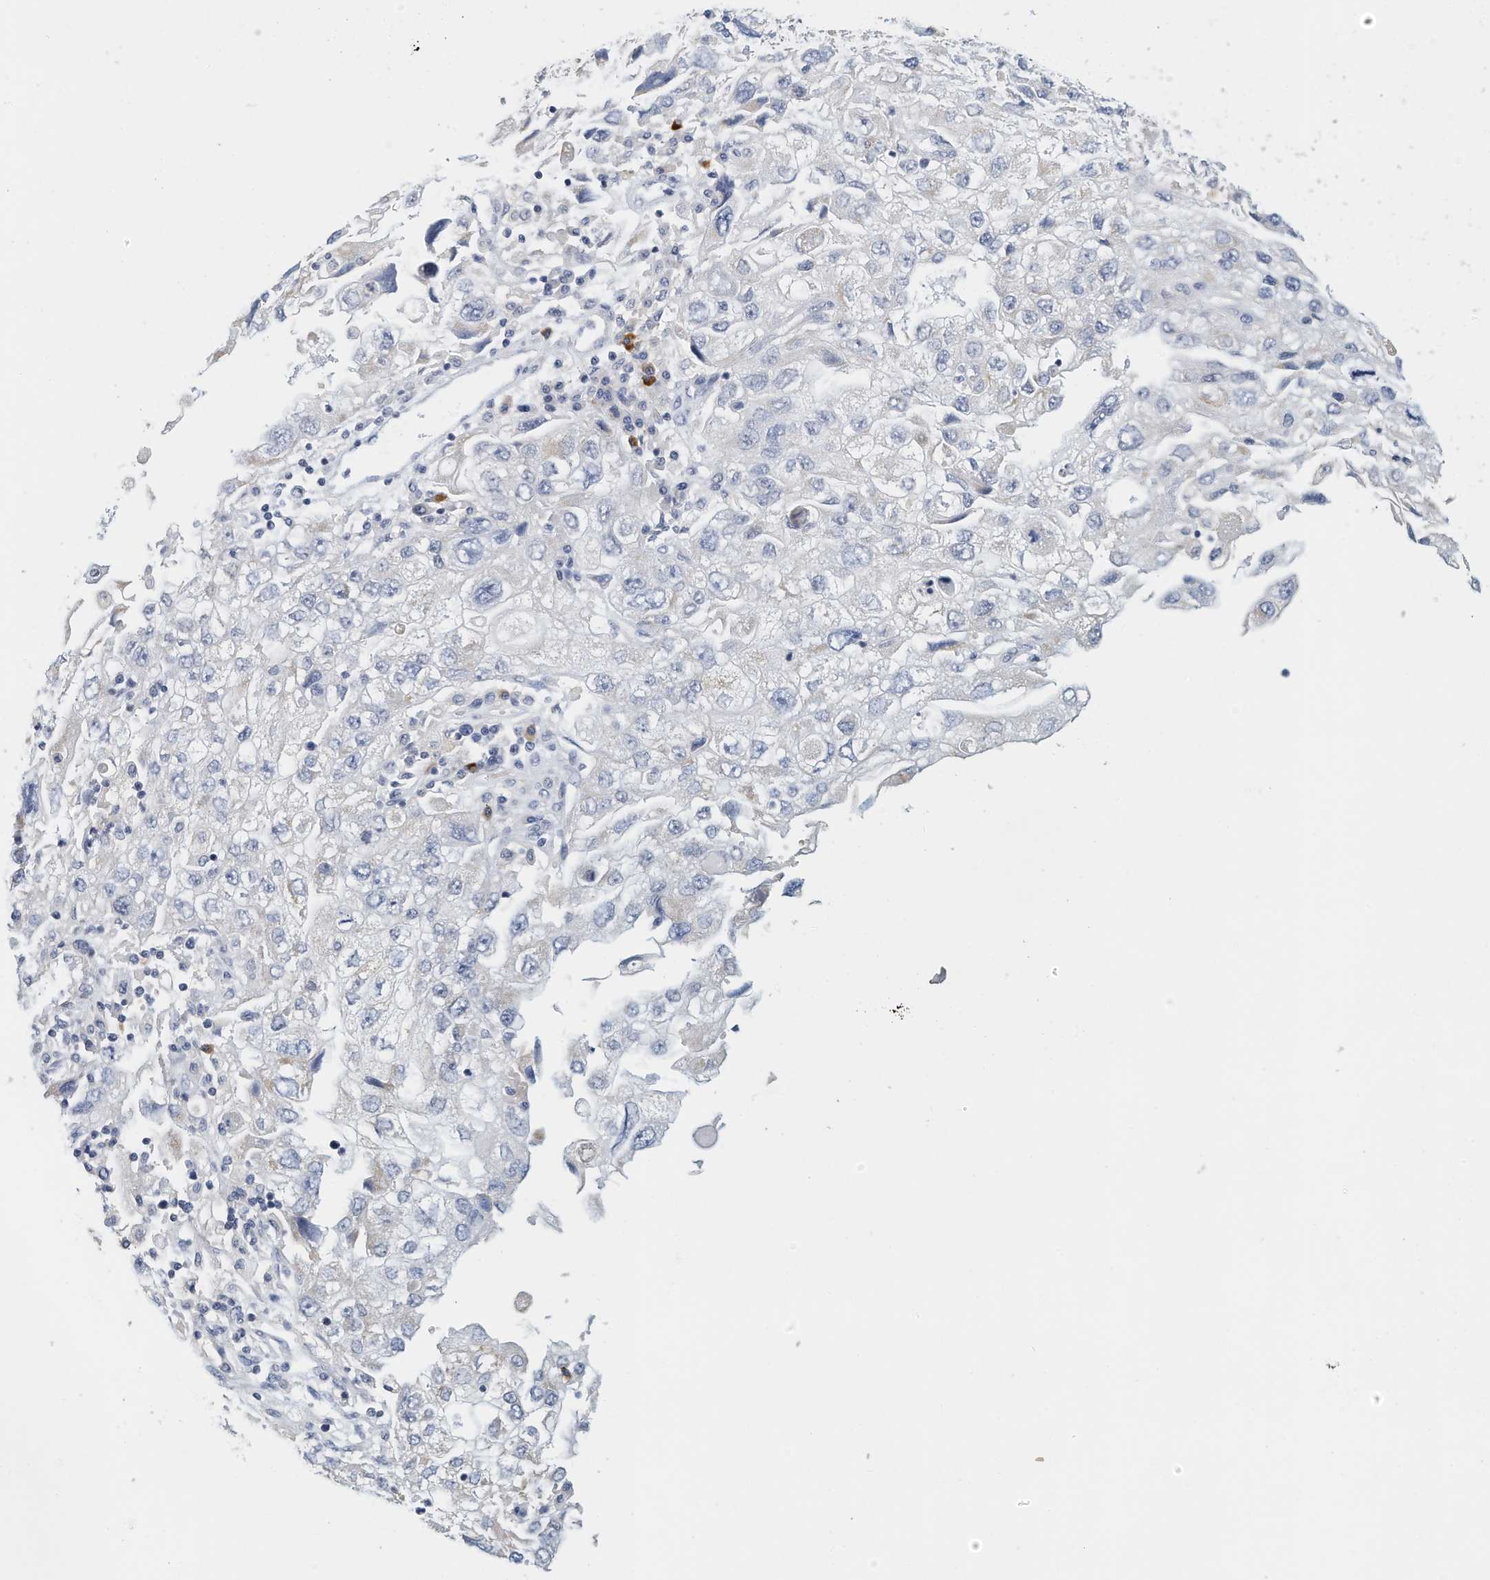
{"staining": {"intensity": "negative", "quantity": "none", "location": "none"}, "tissue": "endometrial cancer", "cell_type": "Tumor cells", "image_type": "cancer", "snomed": [{"axis": "morphology", "description": "Adenocarcinoma, NOS"}, {"axis": "topography", "description": "Endometrium"}], "caption": "A high-resolution micrograph shows immunohistochemistry staining of adenocarcinoma (endometrial), which displays no significant positivity in tumor cells.", "gene": "MICAL1", "patient": {"sex": "female", "age": 49}}